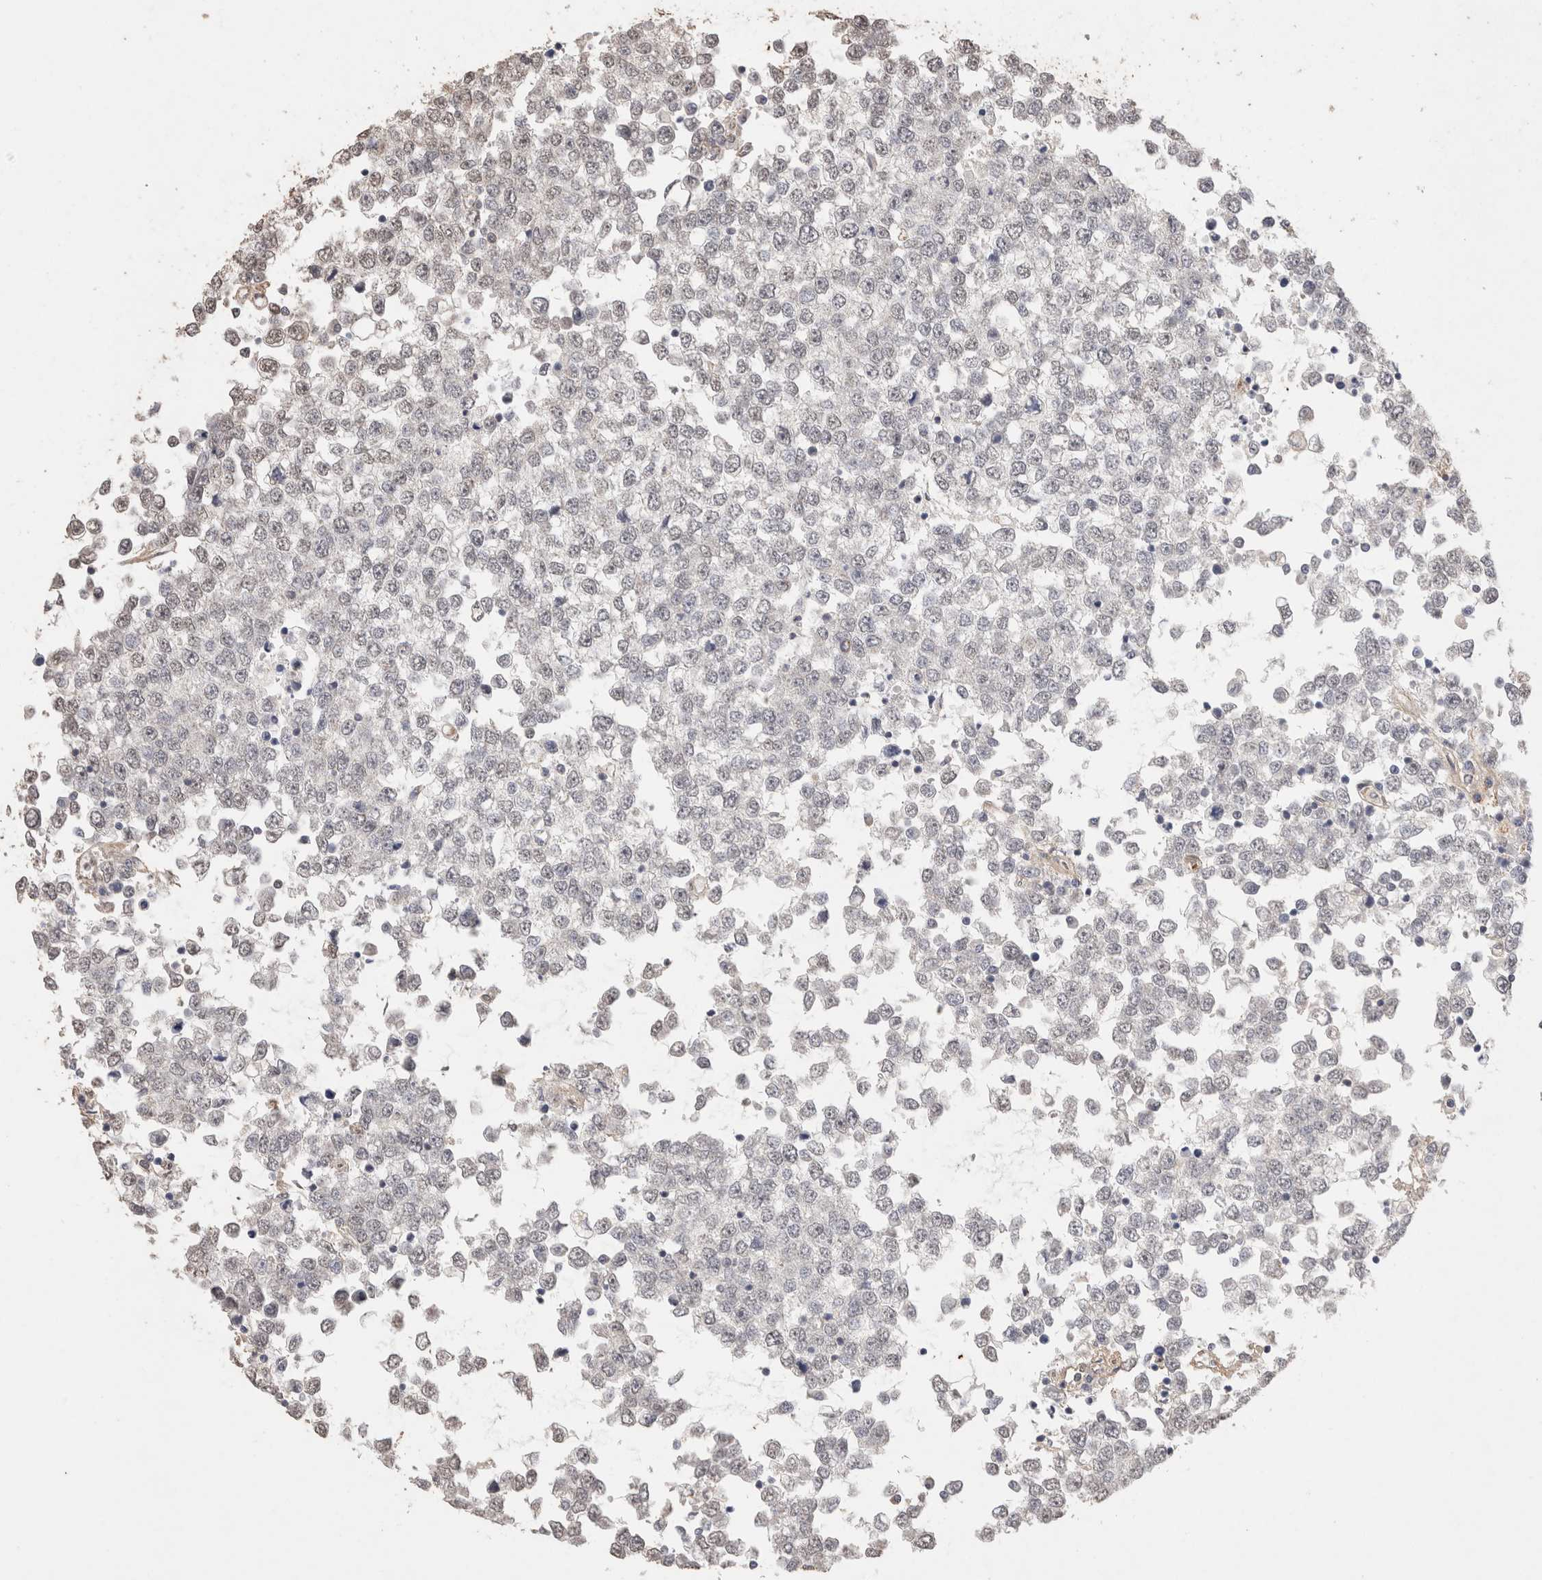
{"staining": {"intensity": "negative", "quantity": "none", "location": "none"}, "tissue": "testis cancer", "cell_type": "Tumor cells", "image_type": "cancer", "snomed": [{"axis": "morphology", "description": "Seminoma, NOS"}, {"axis": "topography", "description": "Testis"}], "caption": "Tumor cells are negative for brown protein staining in seminoma (testis).", "gene": "C1QTNF5", "patient": {"sex": "male", "age": 65}}